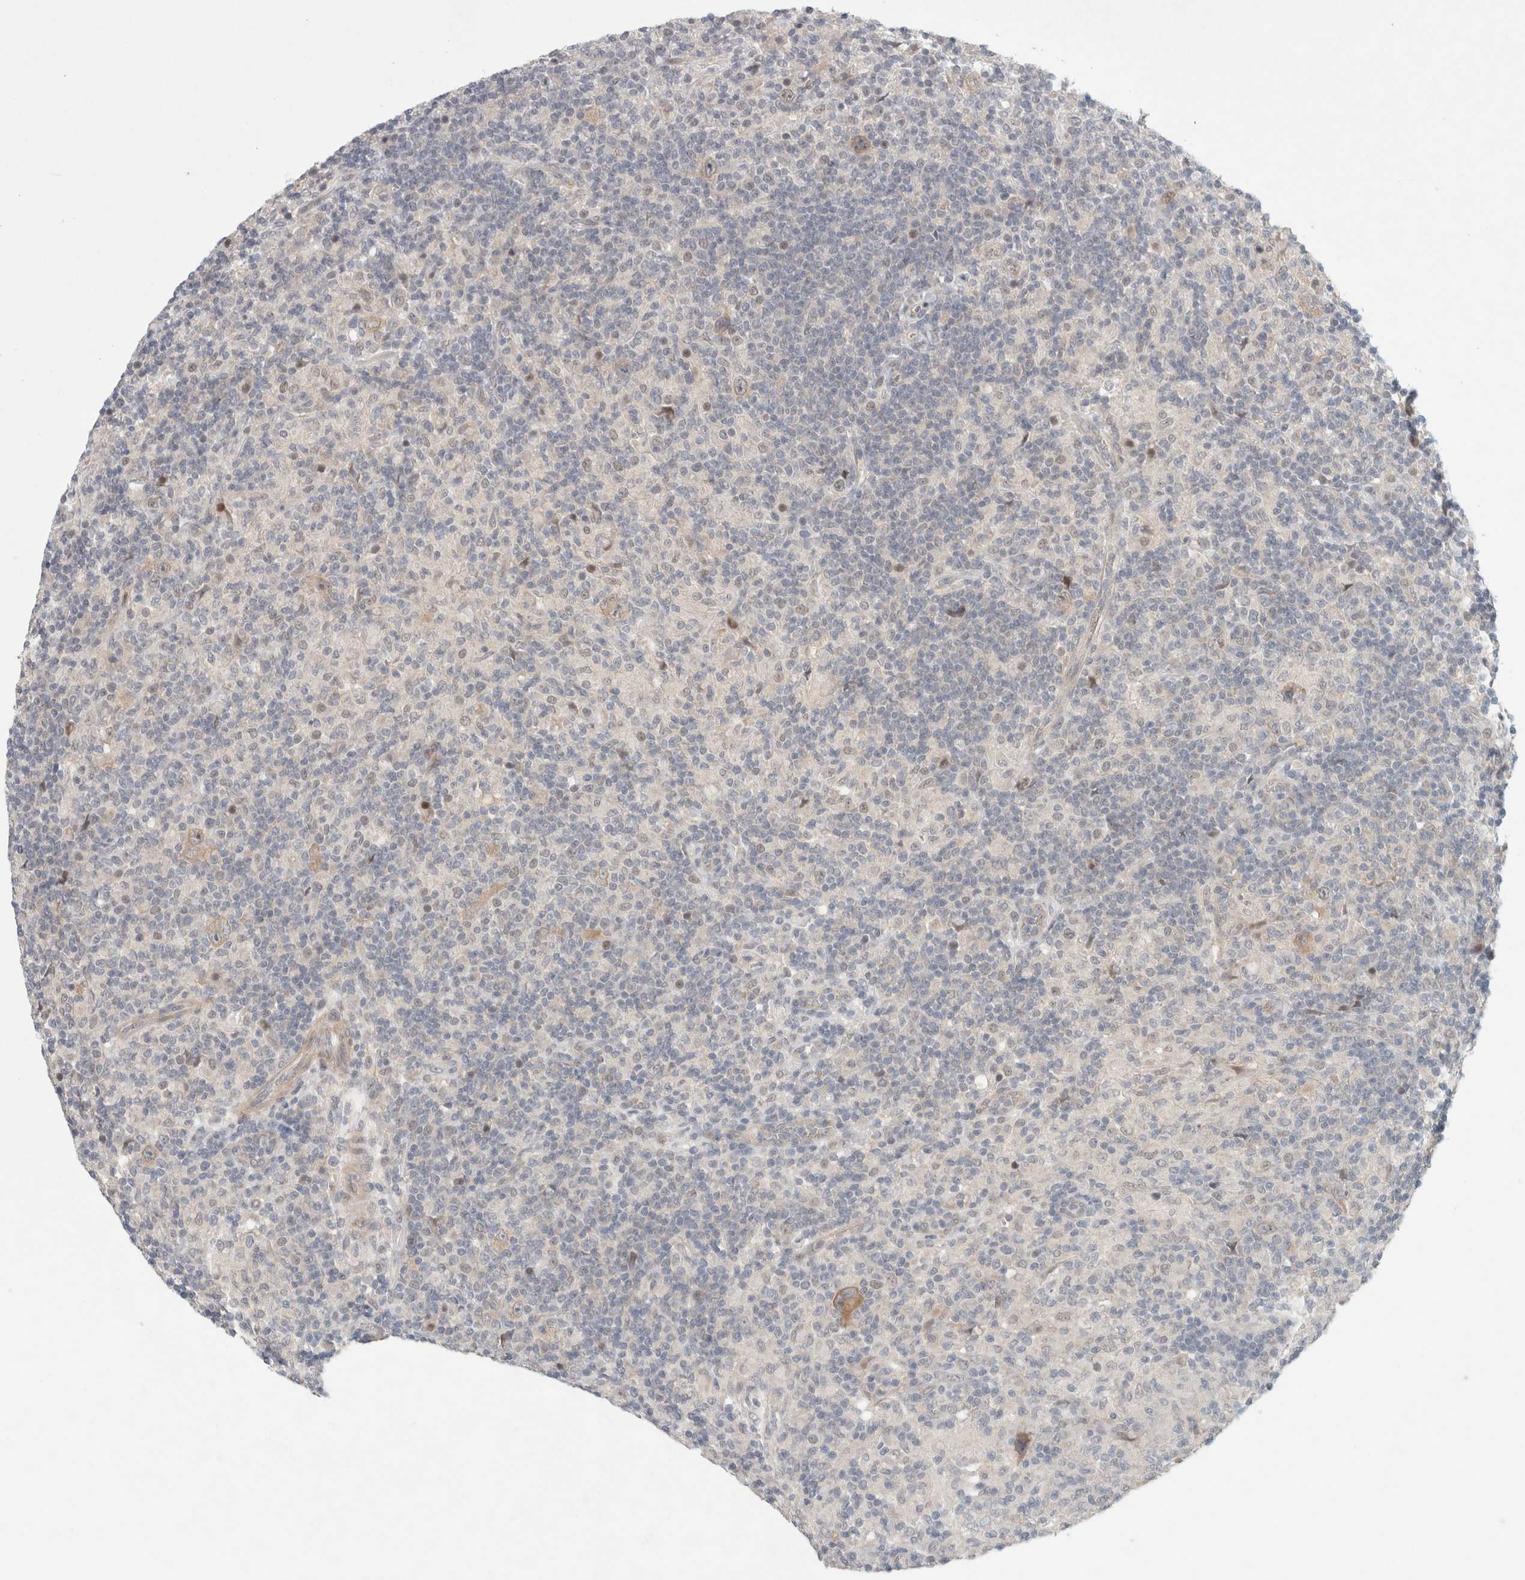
{"staining": {"intensity": "weak", "quantity": "<25%", "location": "cytoplasmic/membranous"}, "tissue": "lymphoma", "cell_type": "Tumor cells", "image_type": "cancer", "snomed": [{"axis": "morphology", "description": "Hodgkin's disease, NOS"}, {"axis": "topography", "description": "Lymph node"}], "caption": "Photomicrograph shows no protein positivity in tumor cells of lymphoma tissue.", "gene": "RASAL2", "patient": {"sex": "male", "age": 70}}